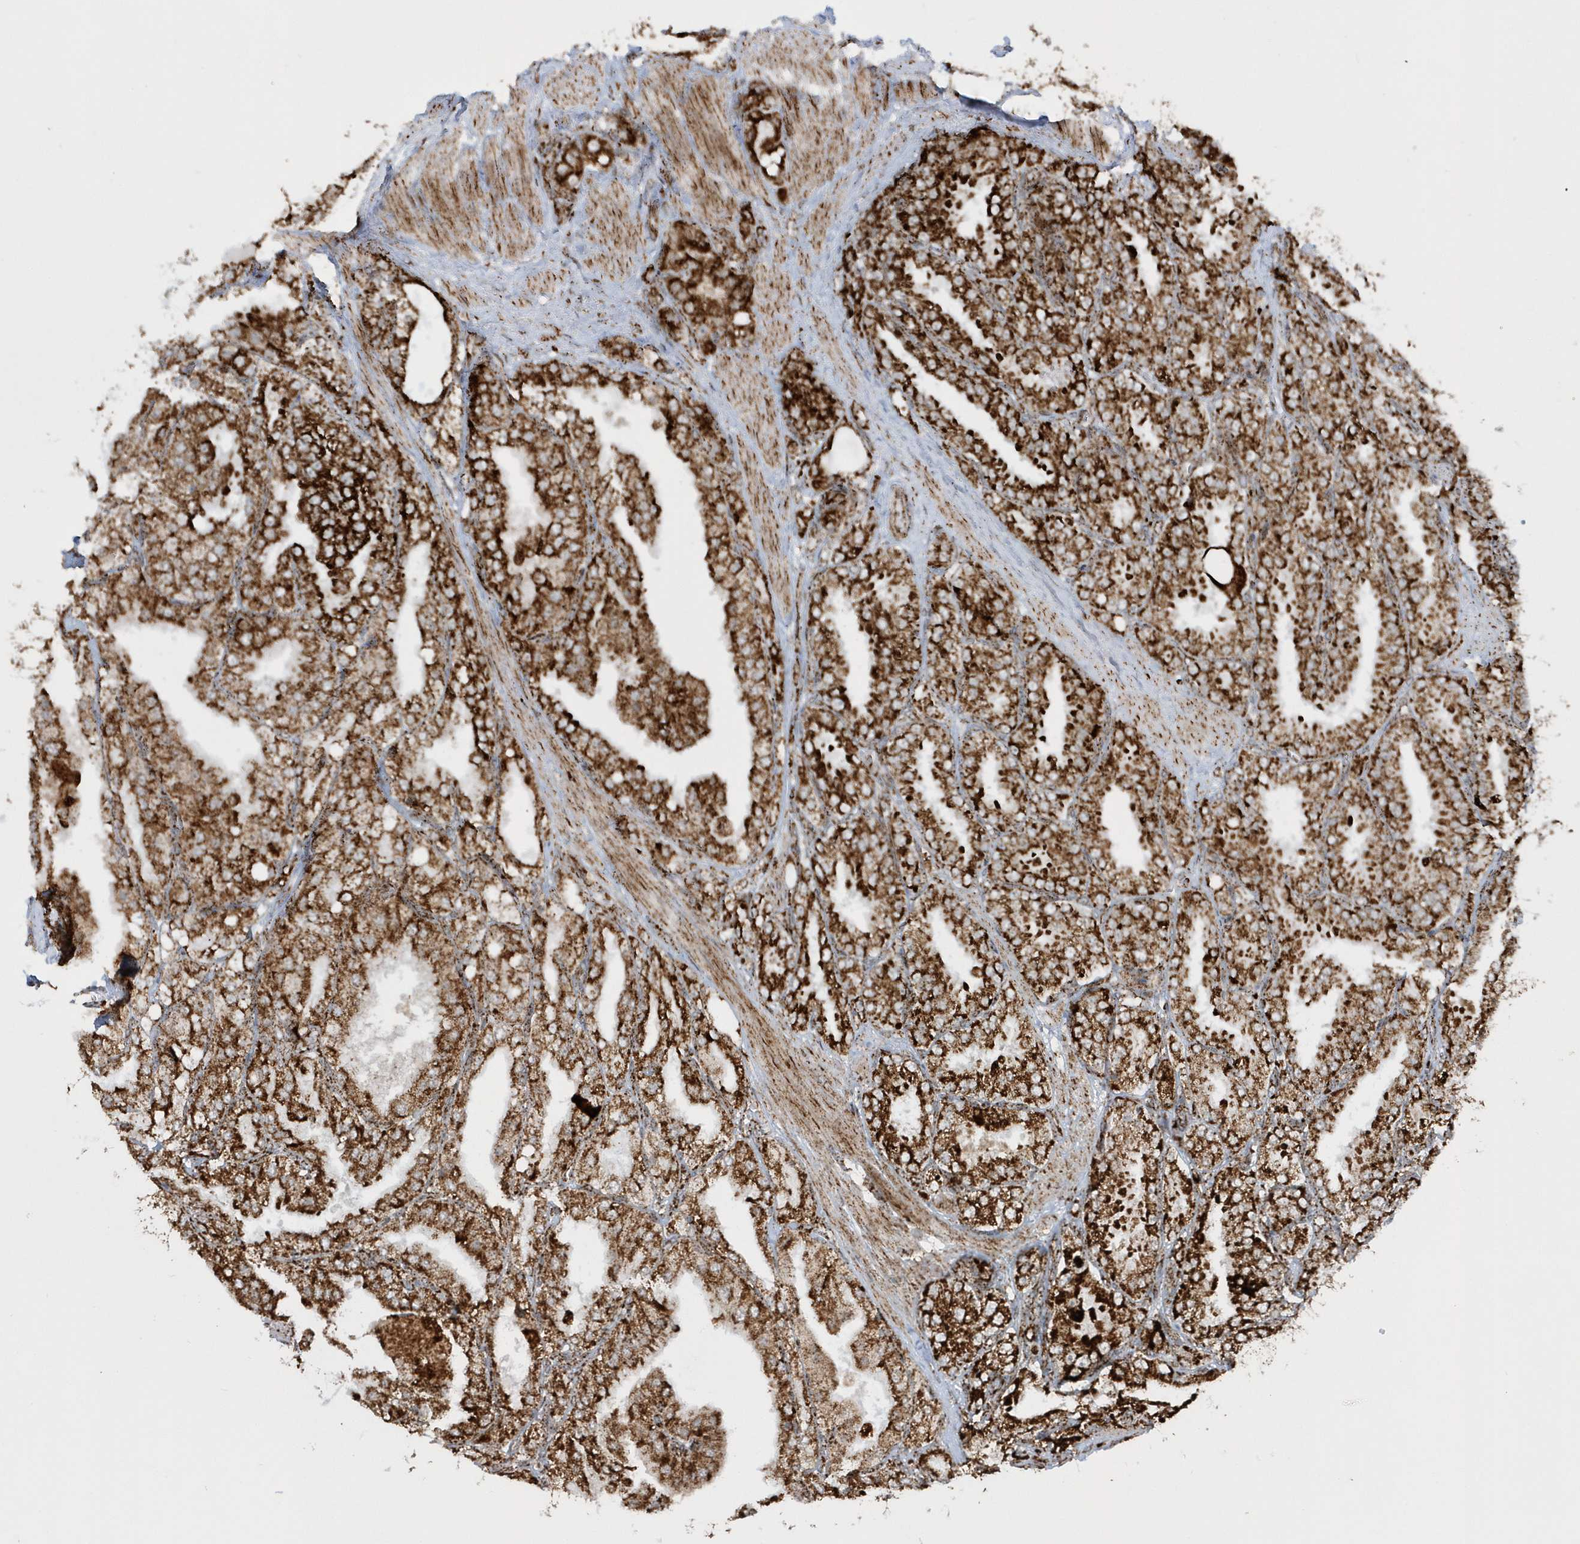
{"staining": {"intensity": "strong", "quantity": ">75%", "location": "cytoplasmic/membranous"}, "tissue": "prostate cancer", "cell_type": "Tumor cells", "image_type": "cancer", "snomed": [{"axis": "morphology", "description": "Adenocarcinoma, High grade"}, {"axis": "topography", "description": "Prostate"}], "caption": "Prostate cancer stained for a protein (brown) reveals strong cytoplasmic/membranous positive positivity in approximately >75% of tumor cells.", "gene": "CRY2", "patient": {"sex": "male", "age": 50}}